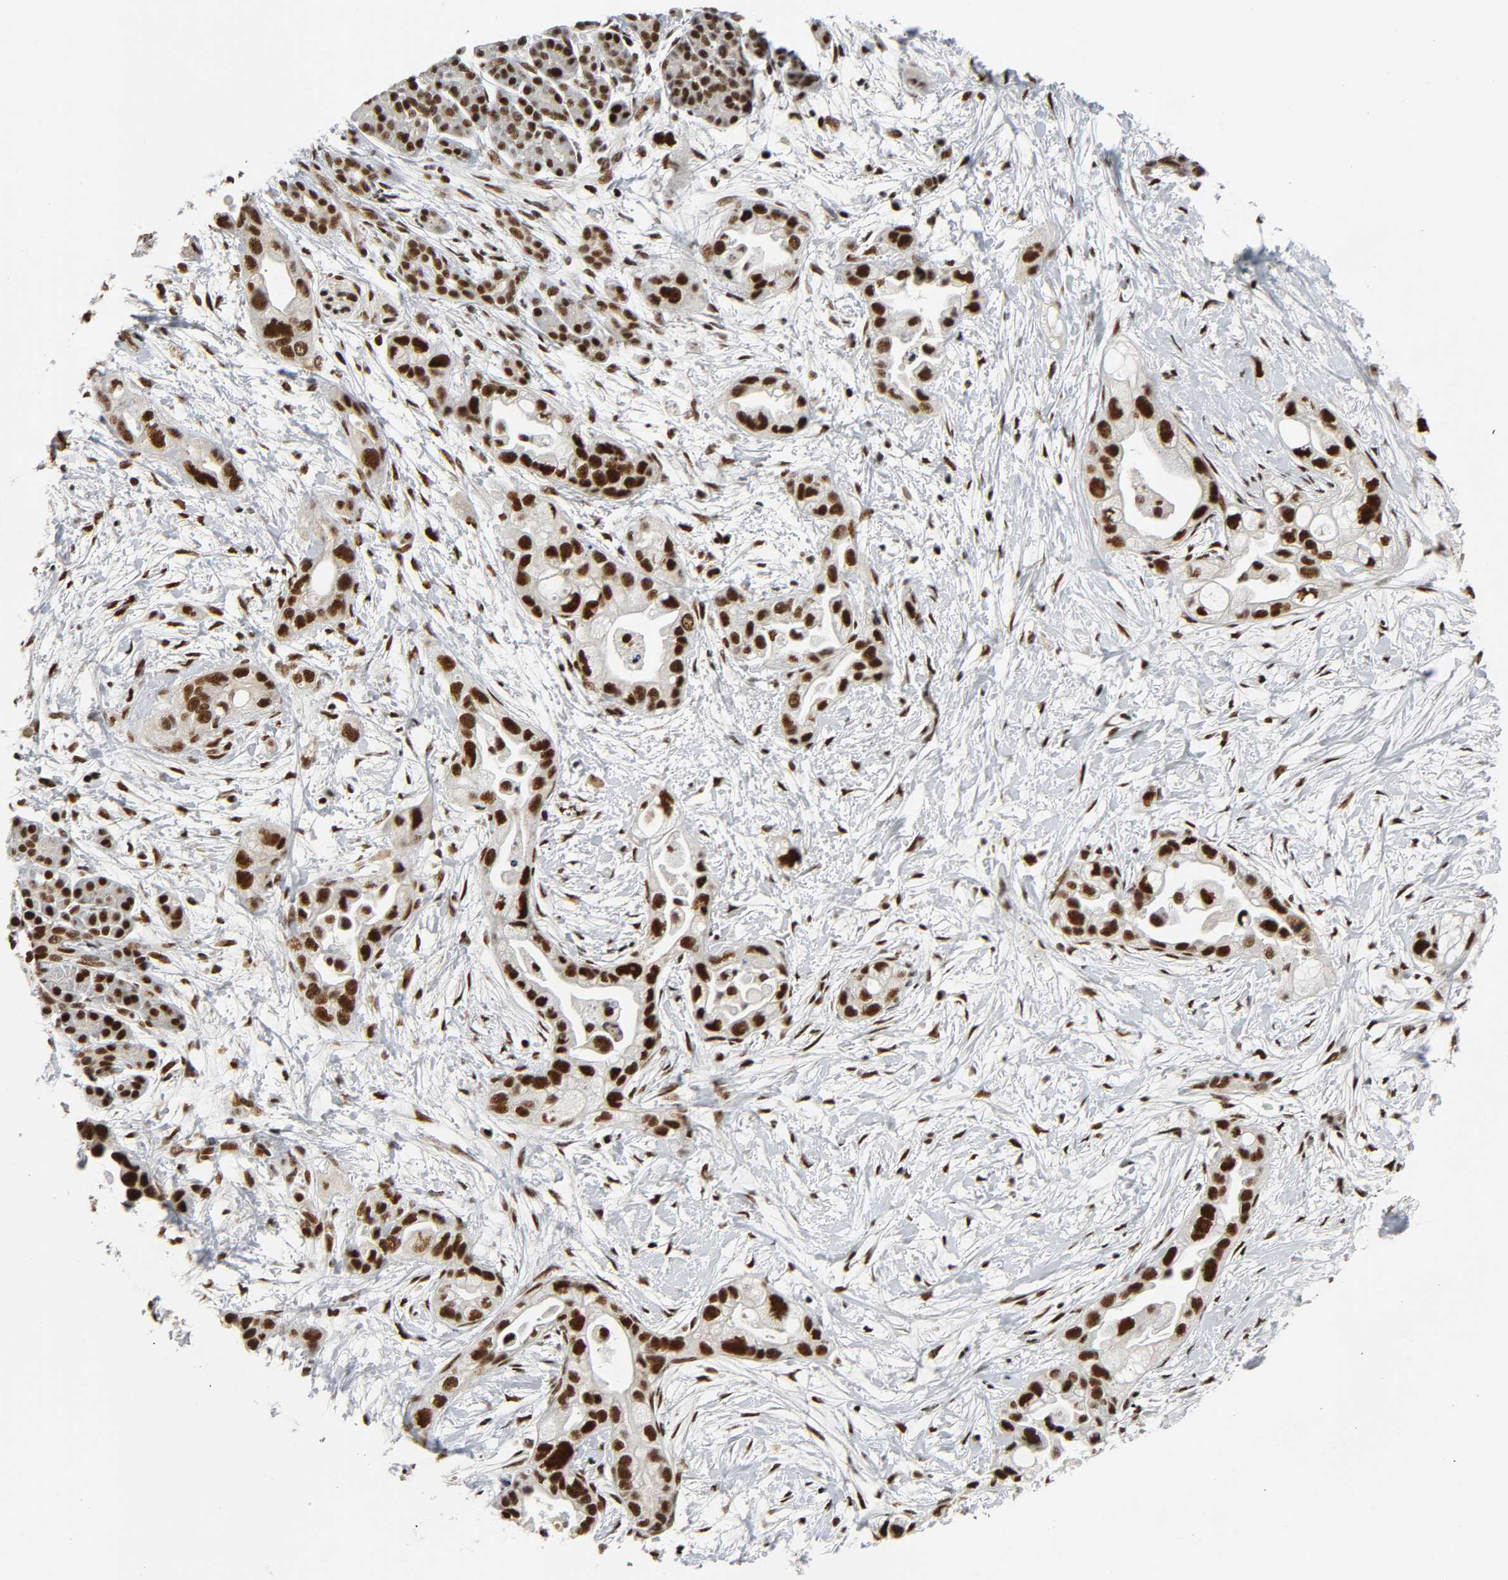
{"staining": {"intensity": "strong", "quantity": ">75%", "location": "nuclear"}, "tissue": "pancreatic cancer", "cell_type": "Tumor cells", "image_type": "cancer", "snomed": [{"axis": "morphology", "description": "Adenocarcinoma, NOS"}, {"axis": "topography", "description": "Pancreas"}], "caption": "The micrograph exhibits immunohistochemical staining of adenocarcinoma (pancreatic). There is strong nuclear expression is seen in approximately >75% of tumor cells.", "gene": "CDK9", "patient": {"sex": "female", "age": 77}}